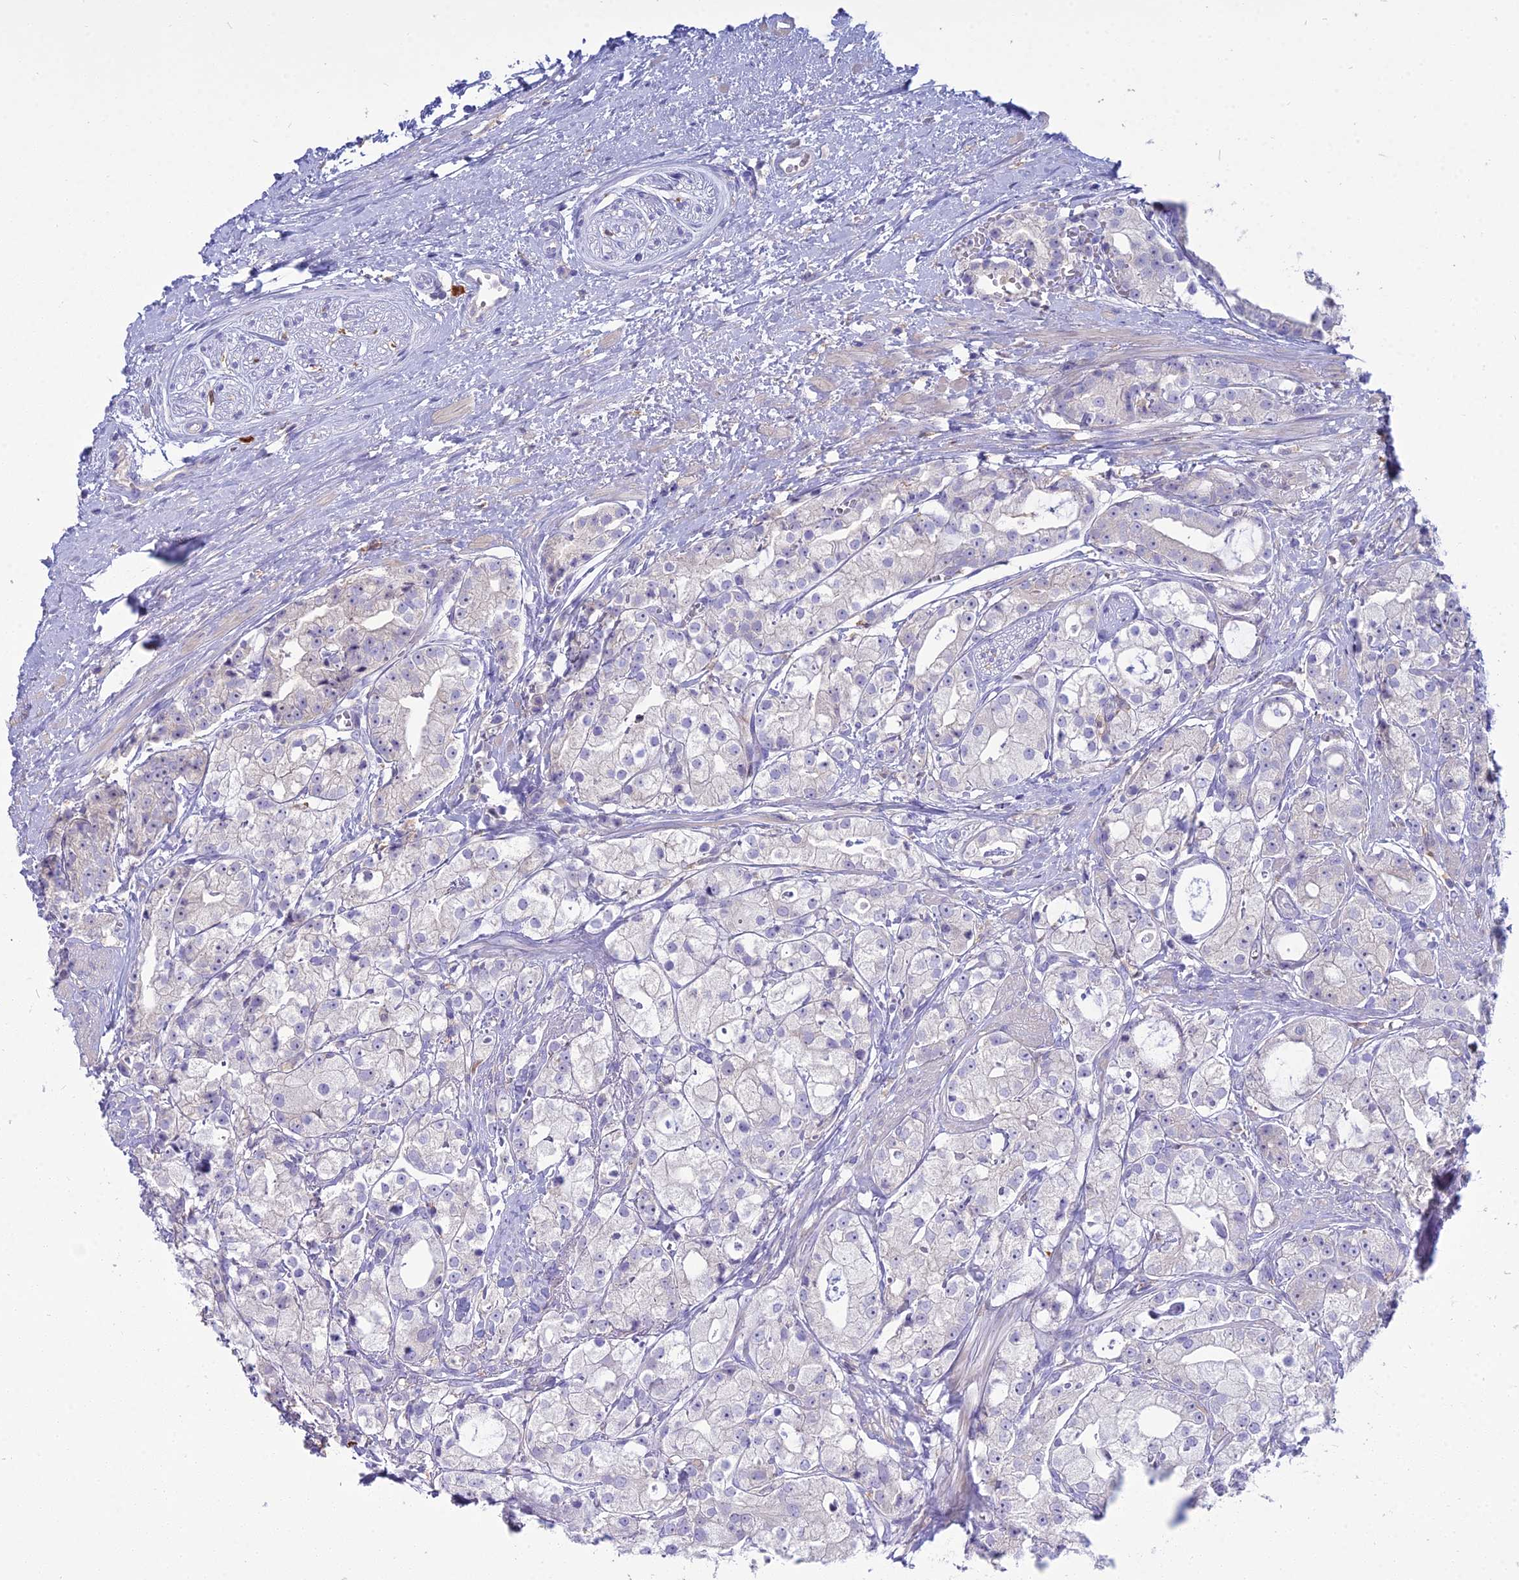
{"staining": {"intensity": "negative", "quantity": "none", "location": "none"}, "tissue": "prostate cancer", "cell_type": "Tumor cells", "image_type": "cancer", "snomed": [{"axis": "morphology", "description": "Adenocarcinoma, High grade"}, {"axis": "topography", "description": "Prostate"}], "caption": "DAB (3,3'-diaminobenzidine) immunohistochemical staining of human high-grade adenocarcinoma (prostate) demonstrates no significant positivity in tumor cells. Nuclei are stained in blue.", "gene": "BLNK", "patient": {"sex": "male", "age": 71}}